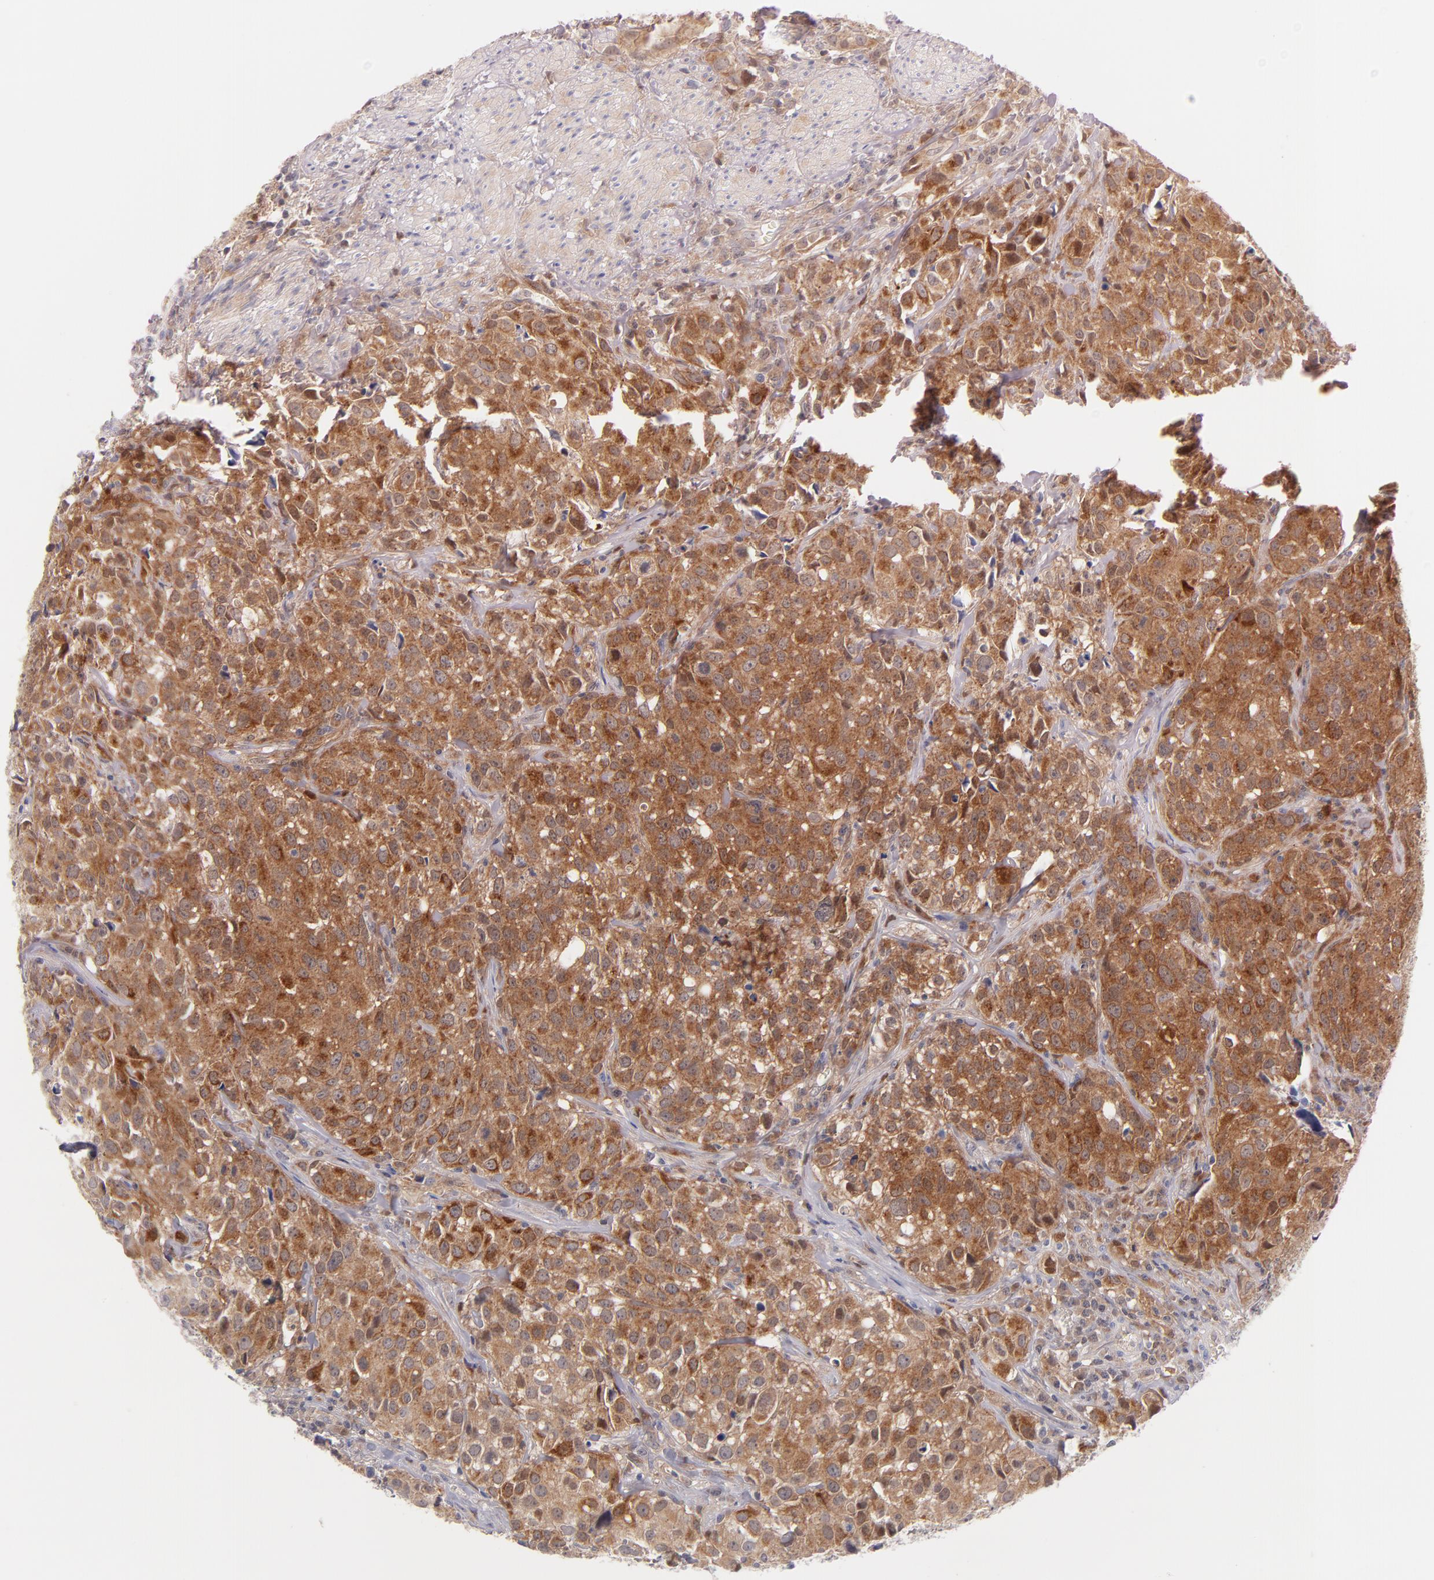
{"staining": {"intensity": "moderate", "quantity": ">75%", "location": "cytoplasmic/membranous"}, "tissue": "urothelial cancer", "cell_type": "Tumor cells", "image_type": "cancer", "snomed": [{"axis": "morphology", "description": "Urothelial carcinoma, High grade"}, {"axis": "topography", "description": "Urinary bladder"}], "caption": "A medium amount of moderate cytoplasmic/membranous staining is identified in about >75% of tumor cells in urothelial cancer tissue.", "gene": "BID", "patient": {"sex": "female", "age": 75}}